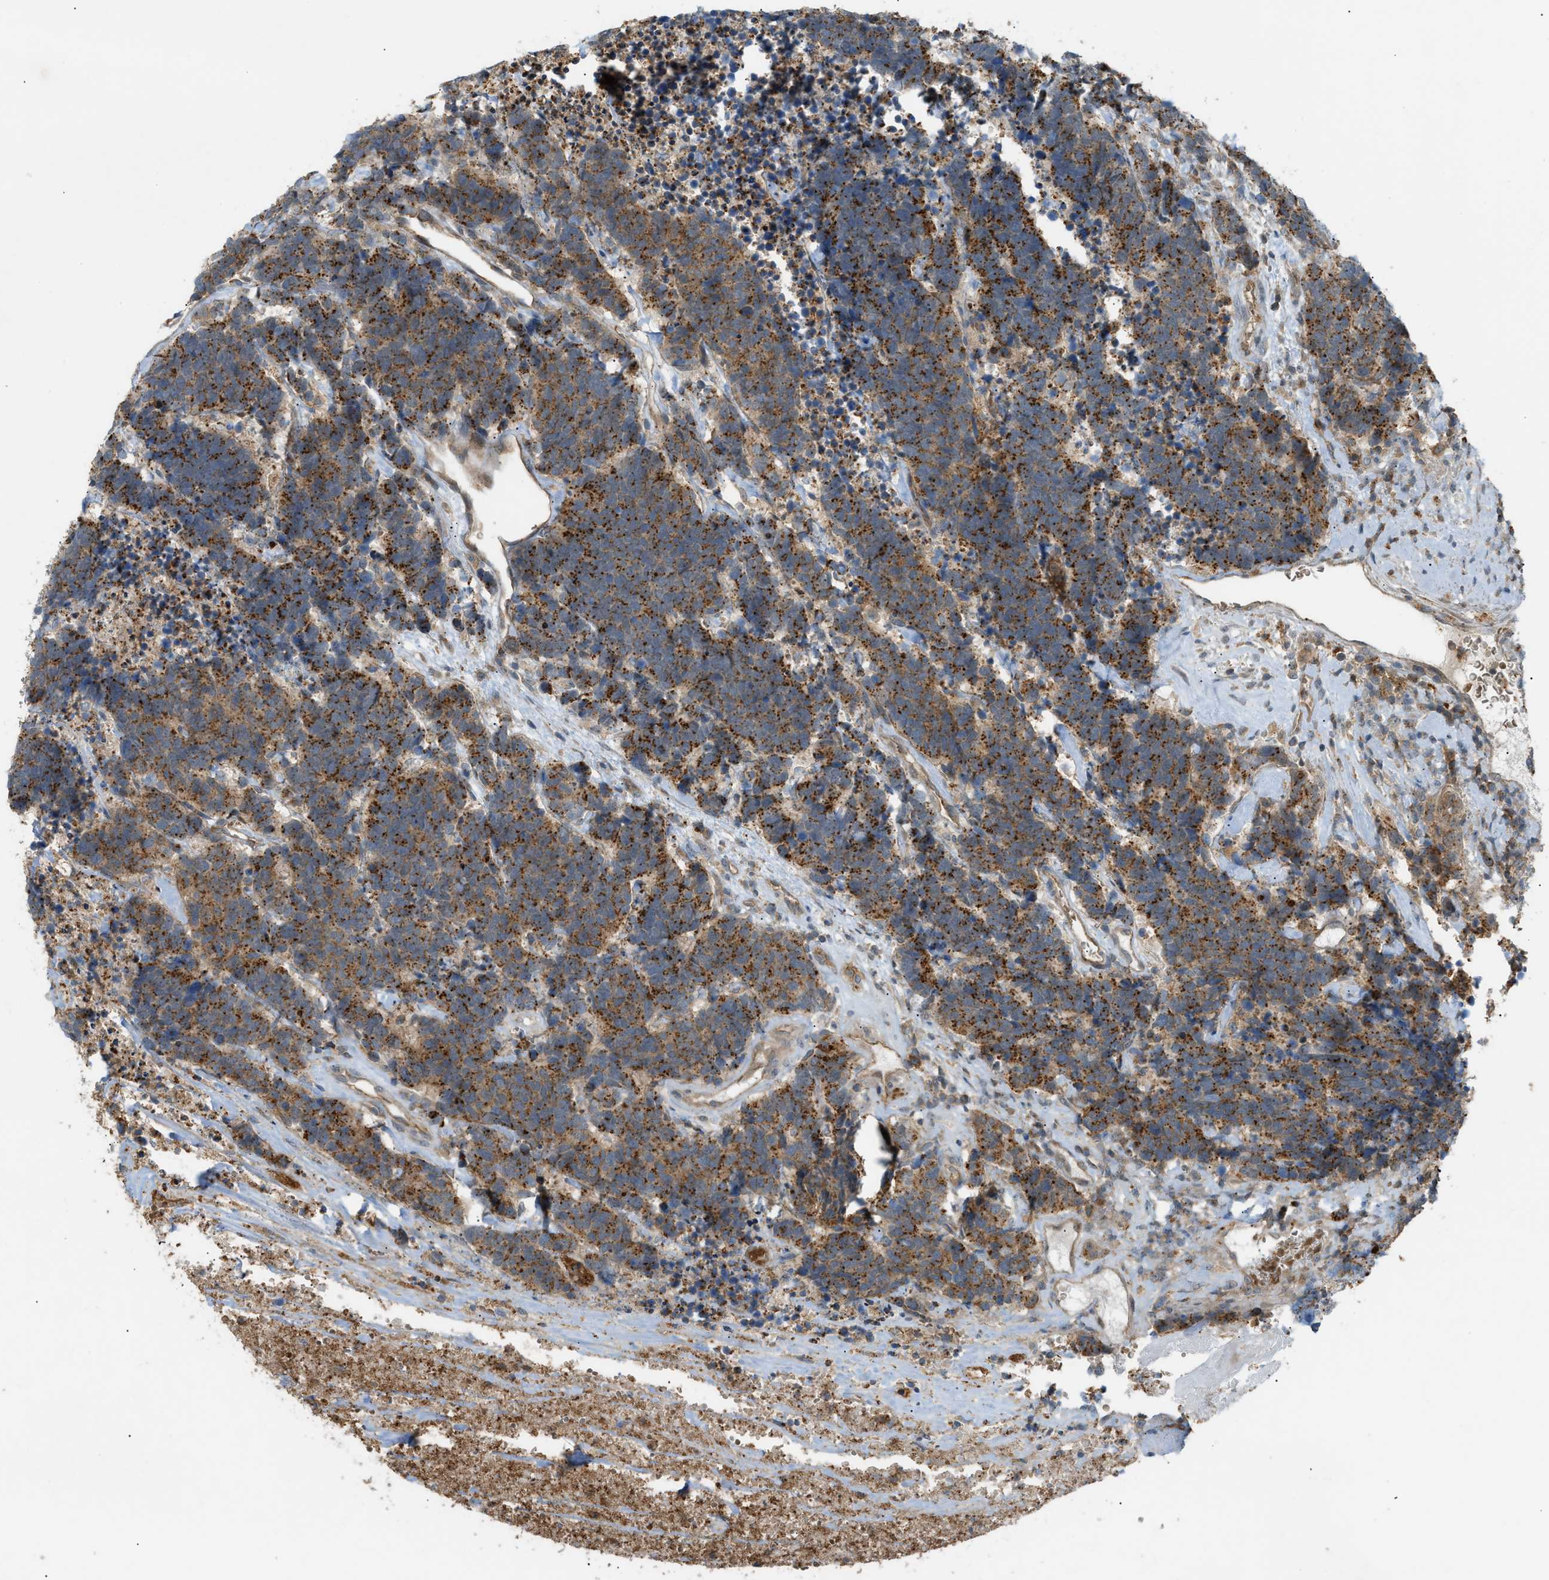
{"staining": {"intensity": "strong", "quantity": "25%-75%", "location": "cytoplasmic/membranous"}, "tissue": "carcinoid", "cell_type": "Tumor cells", "image_type": "cancer", "snomed": [{"axis": "morphology", "description": "Carcinoma, NOS"}, {"axis": "morphology", "description": "Carcinoid, malignant, NOS"}, {"axis": "topography", "description": "Urinary bladder"}], "caption": "High-magnification brightfield microscopy of carcinoma stained with DAB (brown) and counterstained with hematoxylin (blue). tumor cells exhibit strong cytoplasmic/membranous positivity is appreciated in about25%-75% of cells. (brown staining indicates protein expression, while blue staining denotes nuclei).", "gene": "GRK6", "patient": {"sex": "male", "age": 57}}